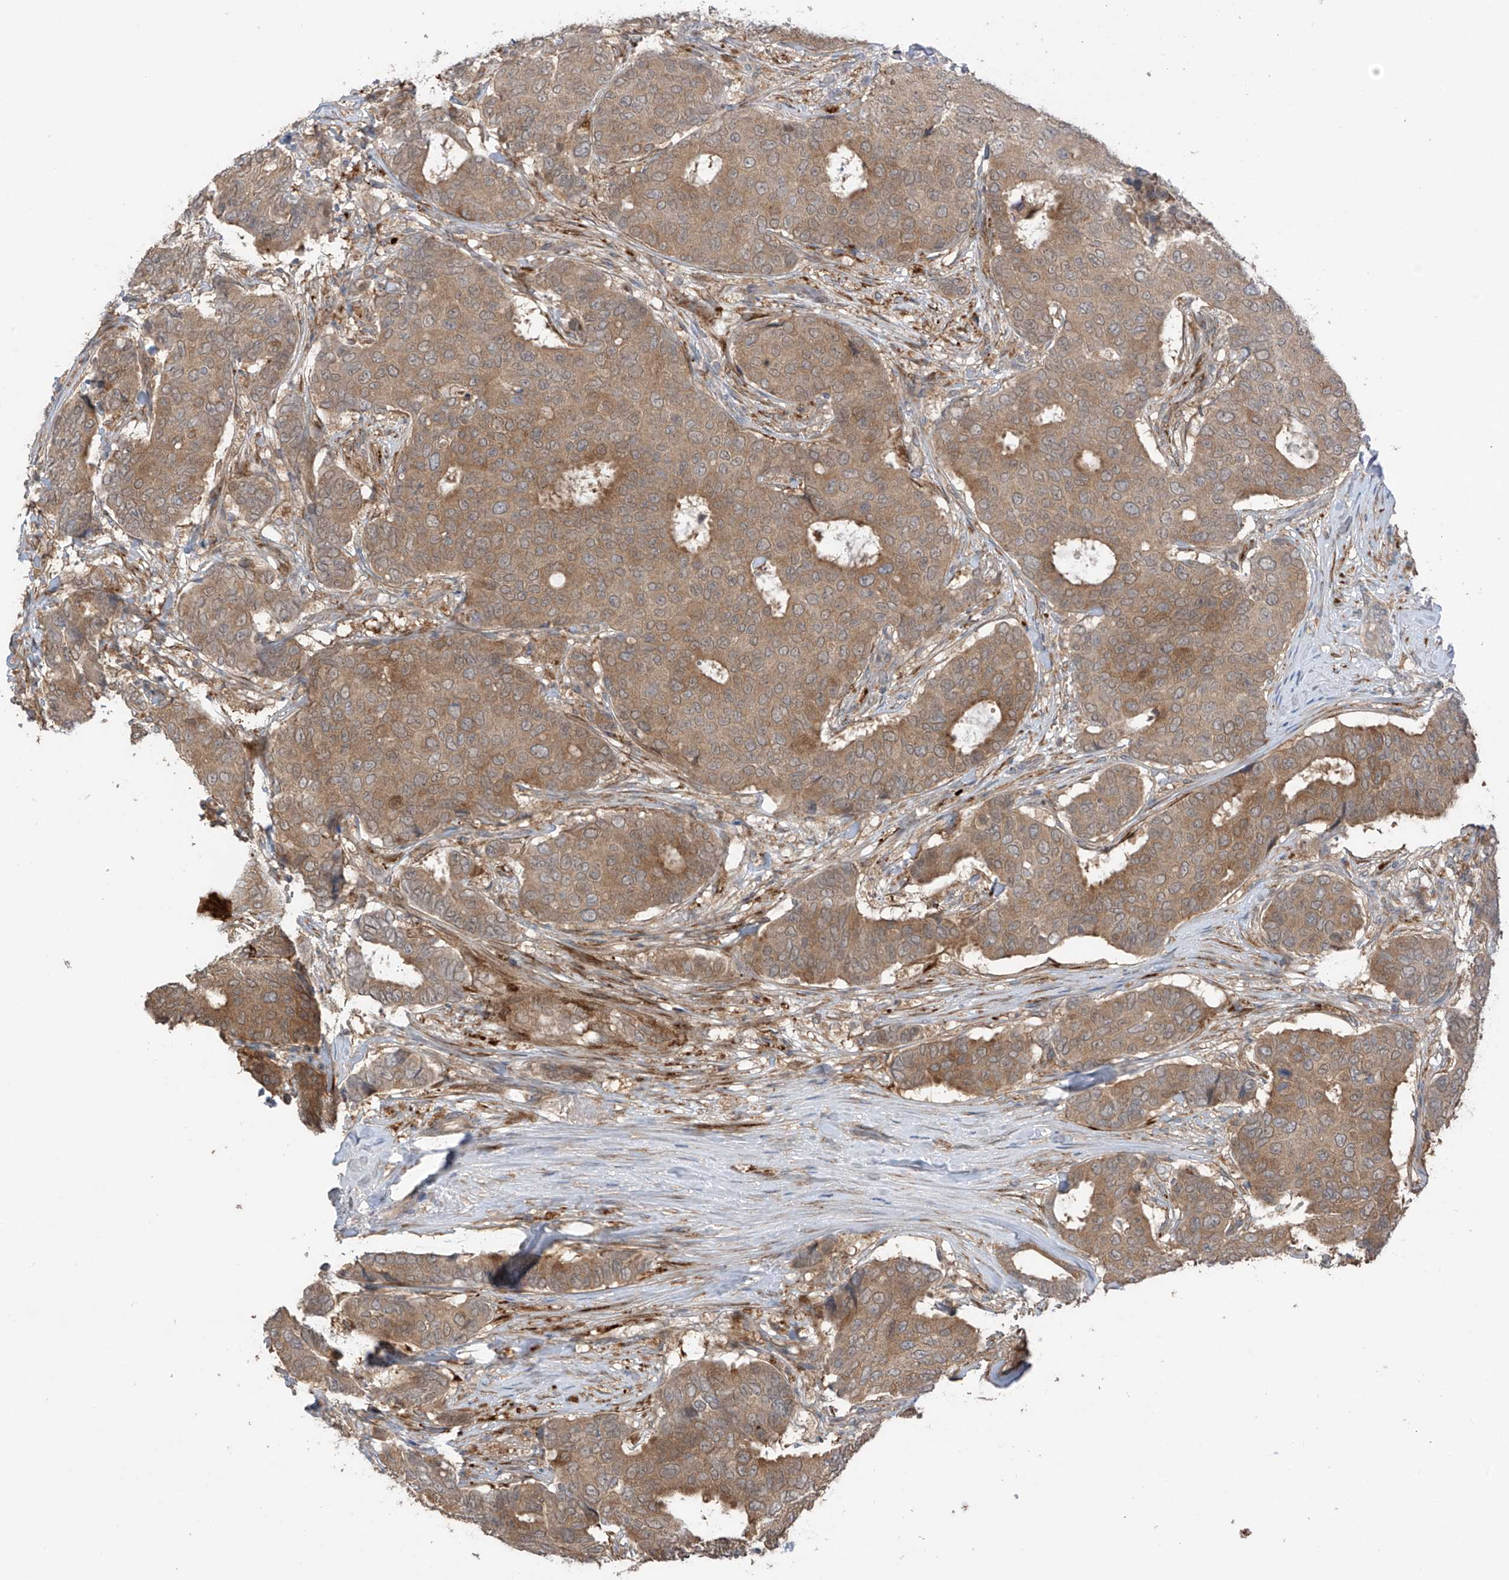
{"staining": {"intensity": "moderate", "quantity": ">75%", "location": "cytoplasmic/membranous"}, "tissue": "breast cancer", "cell_type": "Tumor cells", "image_type": "cancer", "snomed": [{"axis": "morphology", "description": "Duct carcinoma"}, {"axis": "topography", "description": "Breast"}], "caption": "Brown immunohistochemical staining in invasive ductal carcinoma (breast) shows moderate cytoplasmic/membranous expression in approximately >75% of tumor cells.", "gene": "SAMD3", "patient": {"sex": "female", "age": 75}}